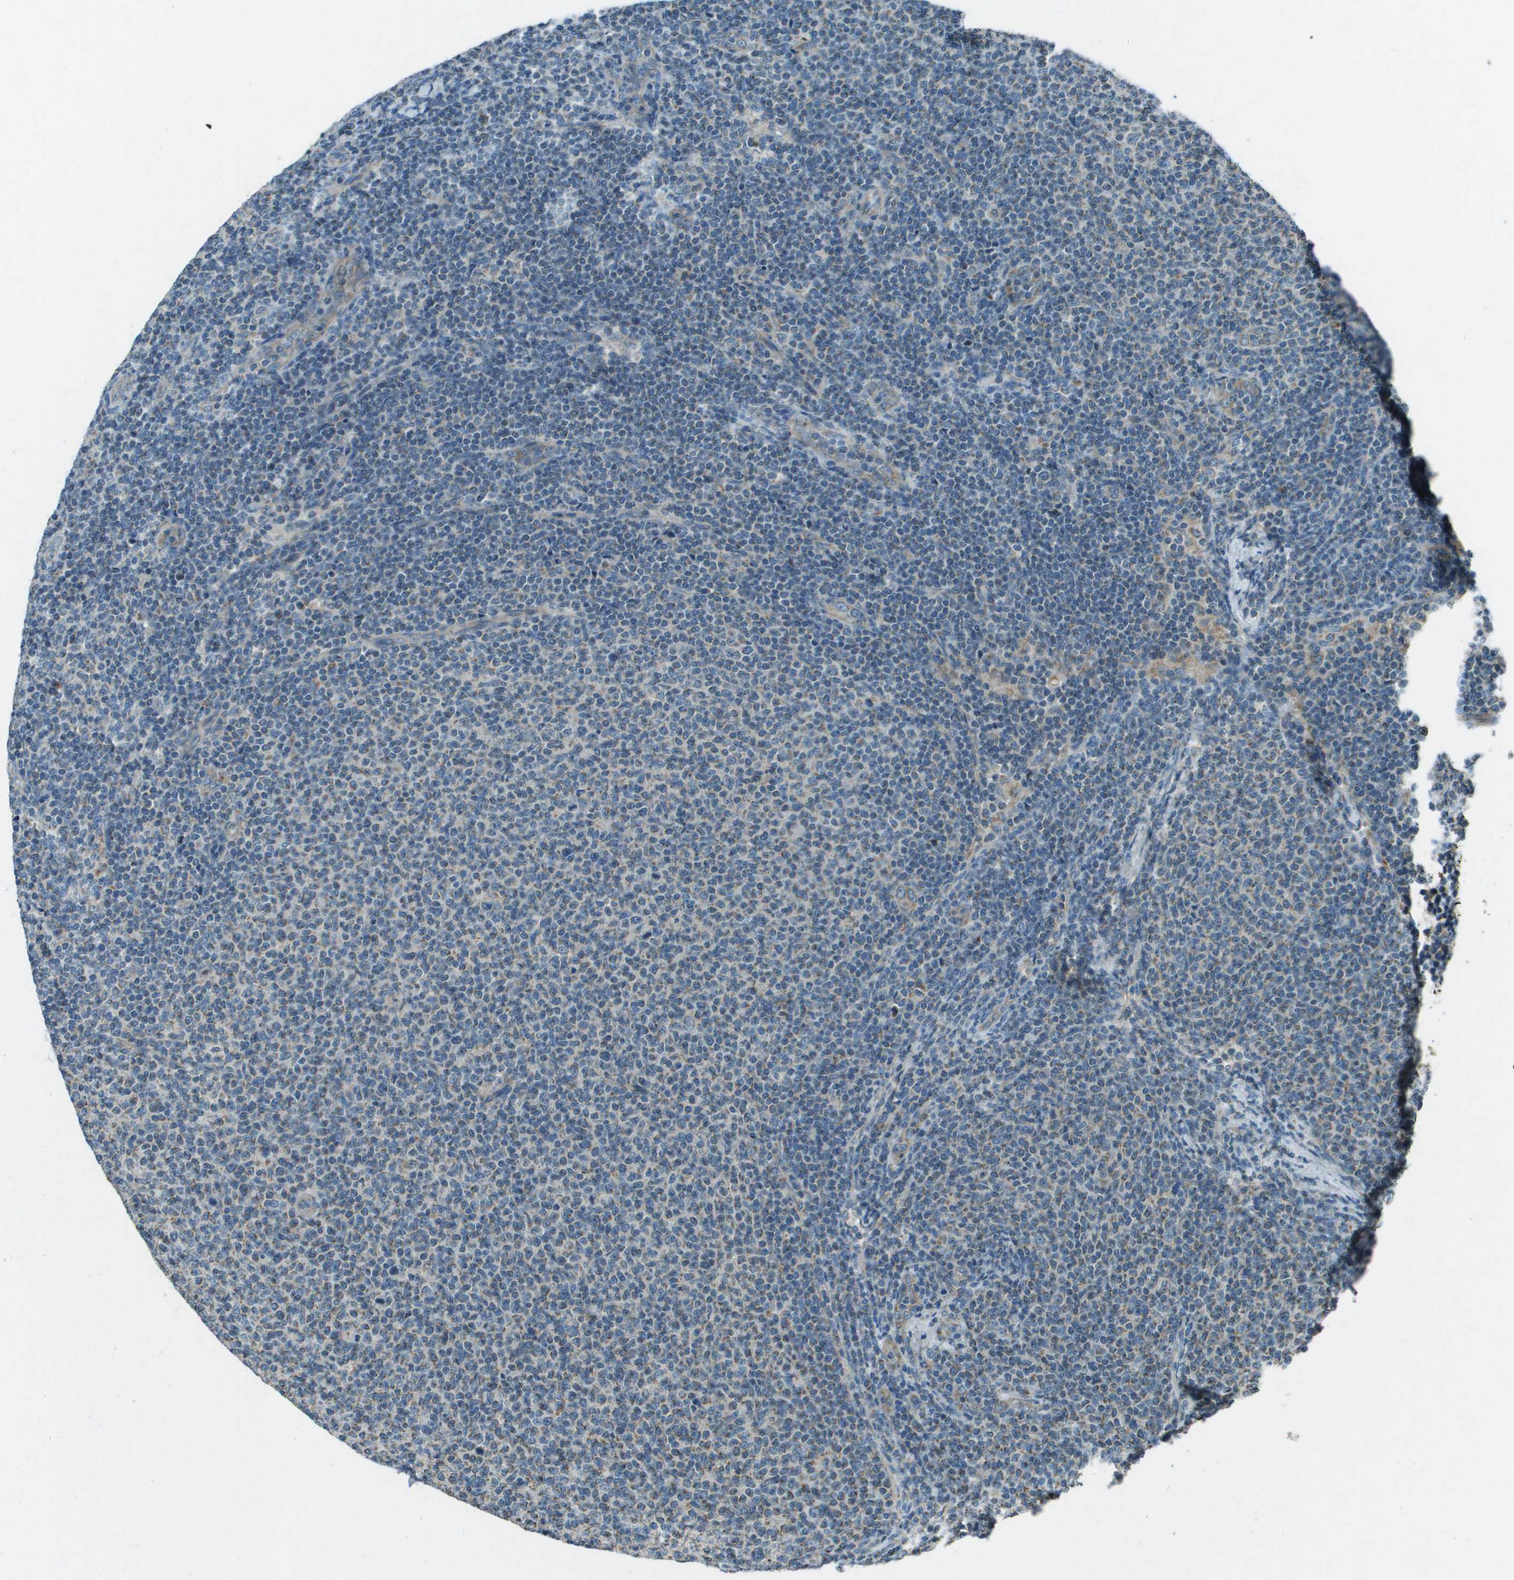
{"staining": {"intensity": "moderate", "quantity": "<25%", "location": "cytoplasmic/membranous"}, "tissue": "lymphoma", "cell_type": "Tumor cells", "image_type": "cancer", "snomed": [{"axis": "morphology", "description": "Malignant lymphoma, non-Hodgkin's type, Low grade"}, {"axis": "topography", "description": "Lymph node"}], "caption": "Tumor cells reveal low levels of moderate cytoplasmic/membranous expression in about <25% of cells in low-grade malignant lymphoma, non-Hodgkin's type.", "gene": "MIGA1", "patient": {"sex": "male", "age": 66}}